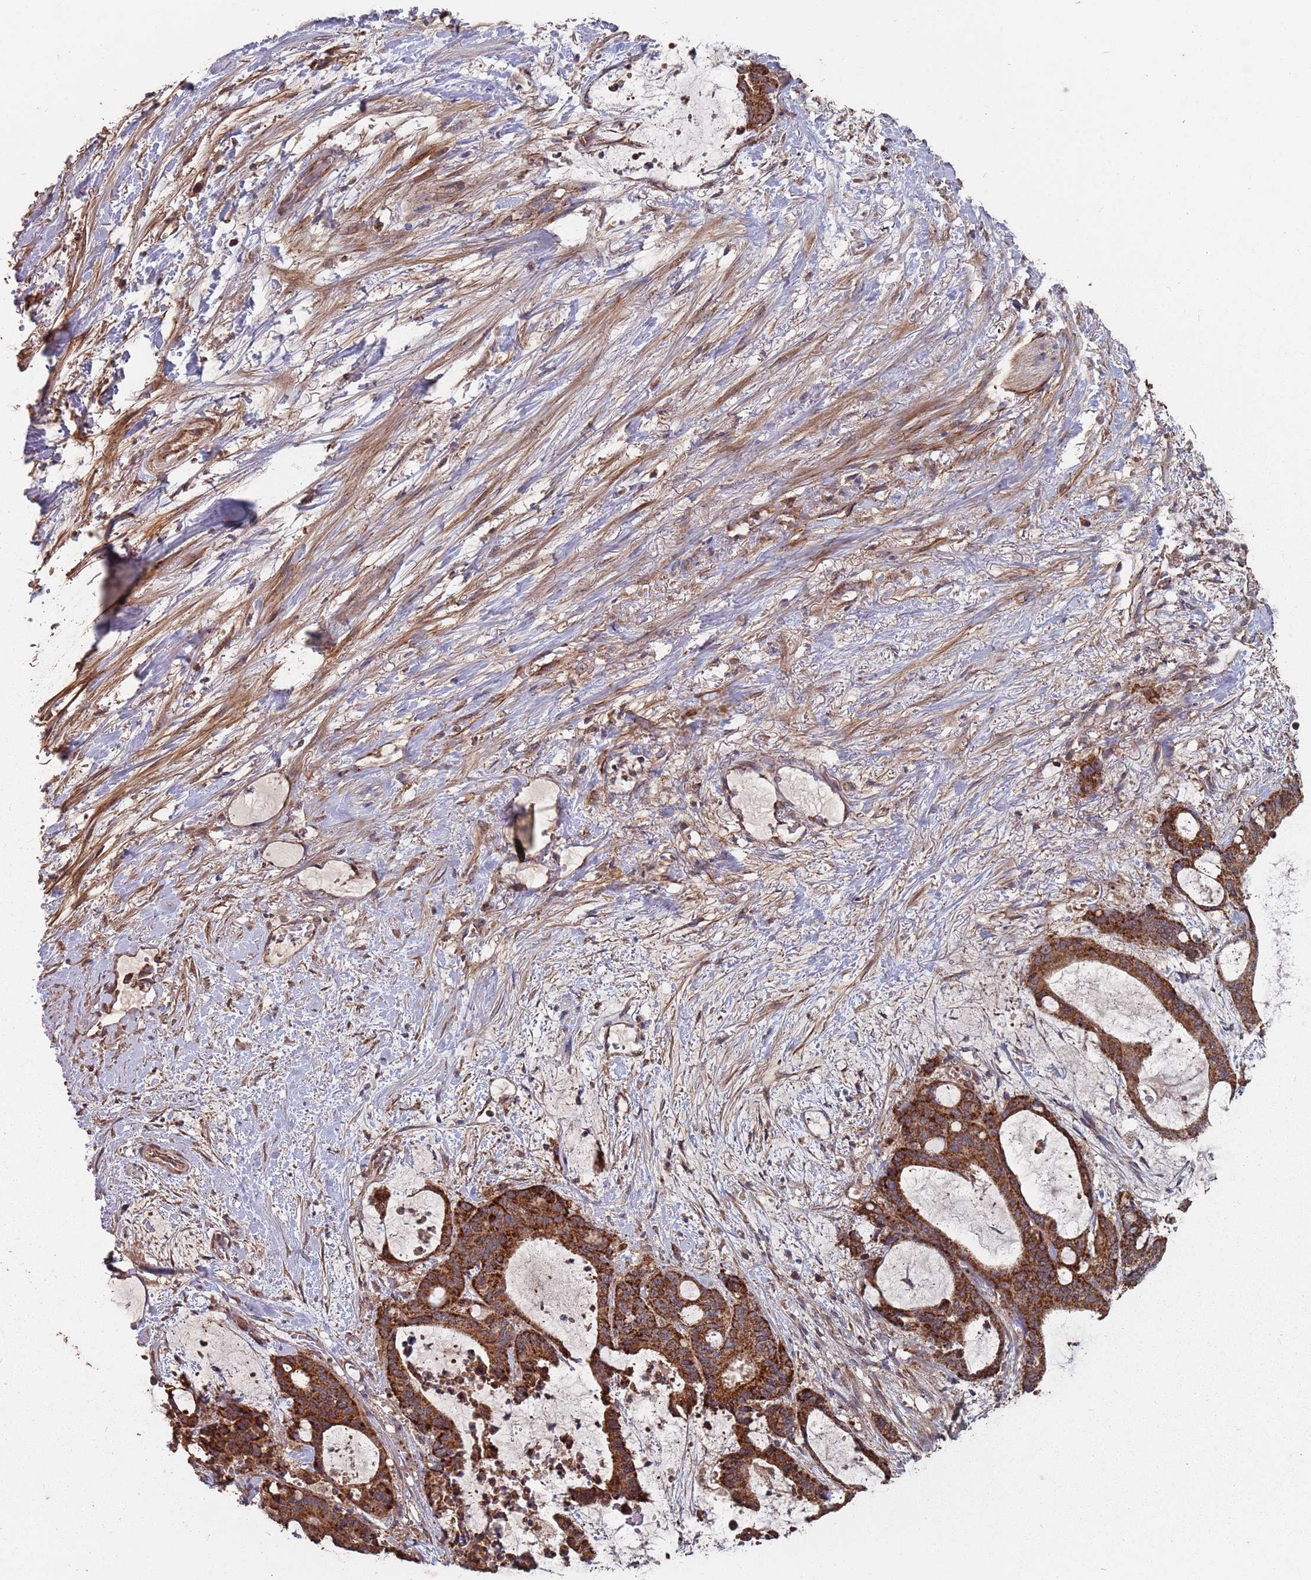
{"staining": {"intensity": "strong", "quantity": ">75%", "location": "cytoplasmic/membranous"}, "tissue": "liver cancer", "cell_type": "Tumor cells", "image_type": "cancer", "snomed": [{"axis": "morphology", "description": "Normal tissue, NOS"}, {"axis": "morphology", "description": "Cholangiocarcinoma"}, {"axis": "topography", "description": "Liver"}, {"axis": "topography", "description": "Peripheral nerve tissue"}], "caption": "Immunohistochemistry (IHC) image of human liver cholangiocarcinoma stained for a protein (brown), which shows high levels of strong cytoplasmic/membranous staining in about >75% of tumor cells.", "gene": "PRORP", "patient": {"sex": "female", "age": 73}}